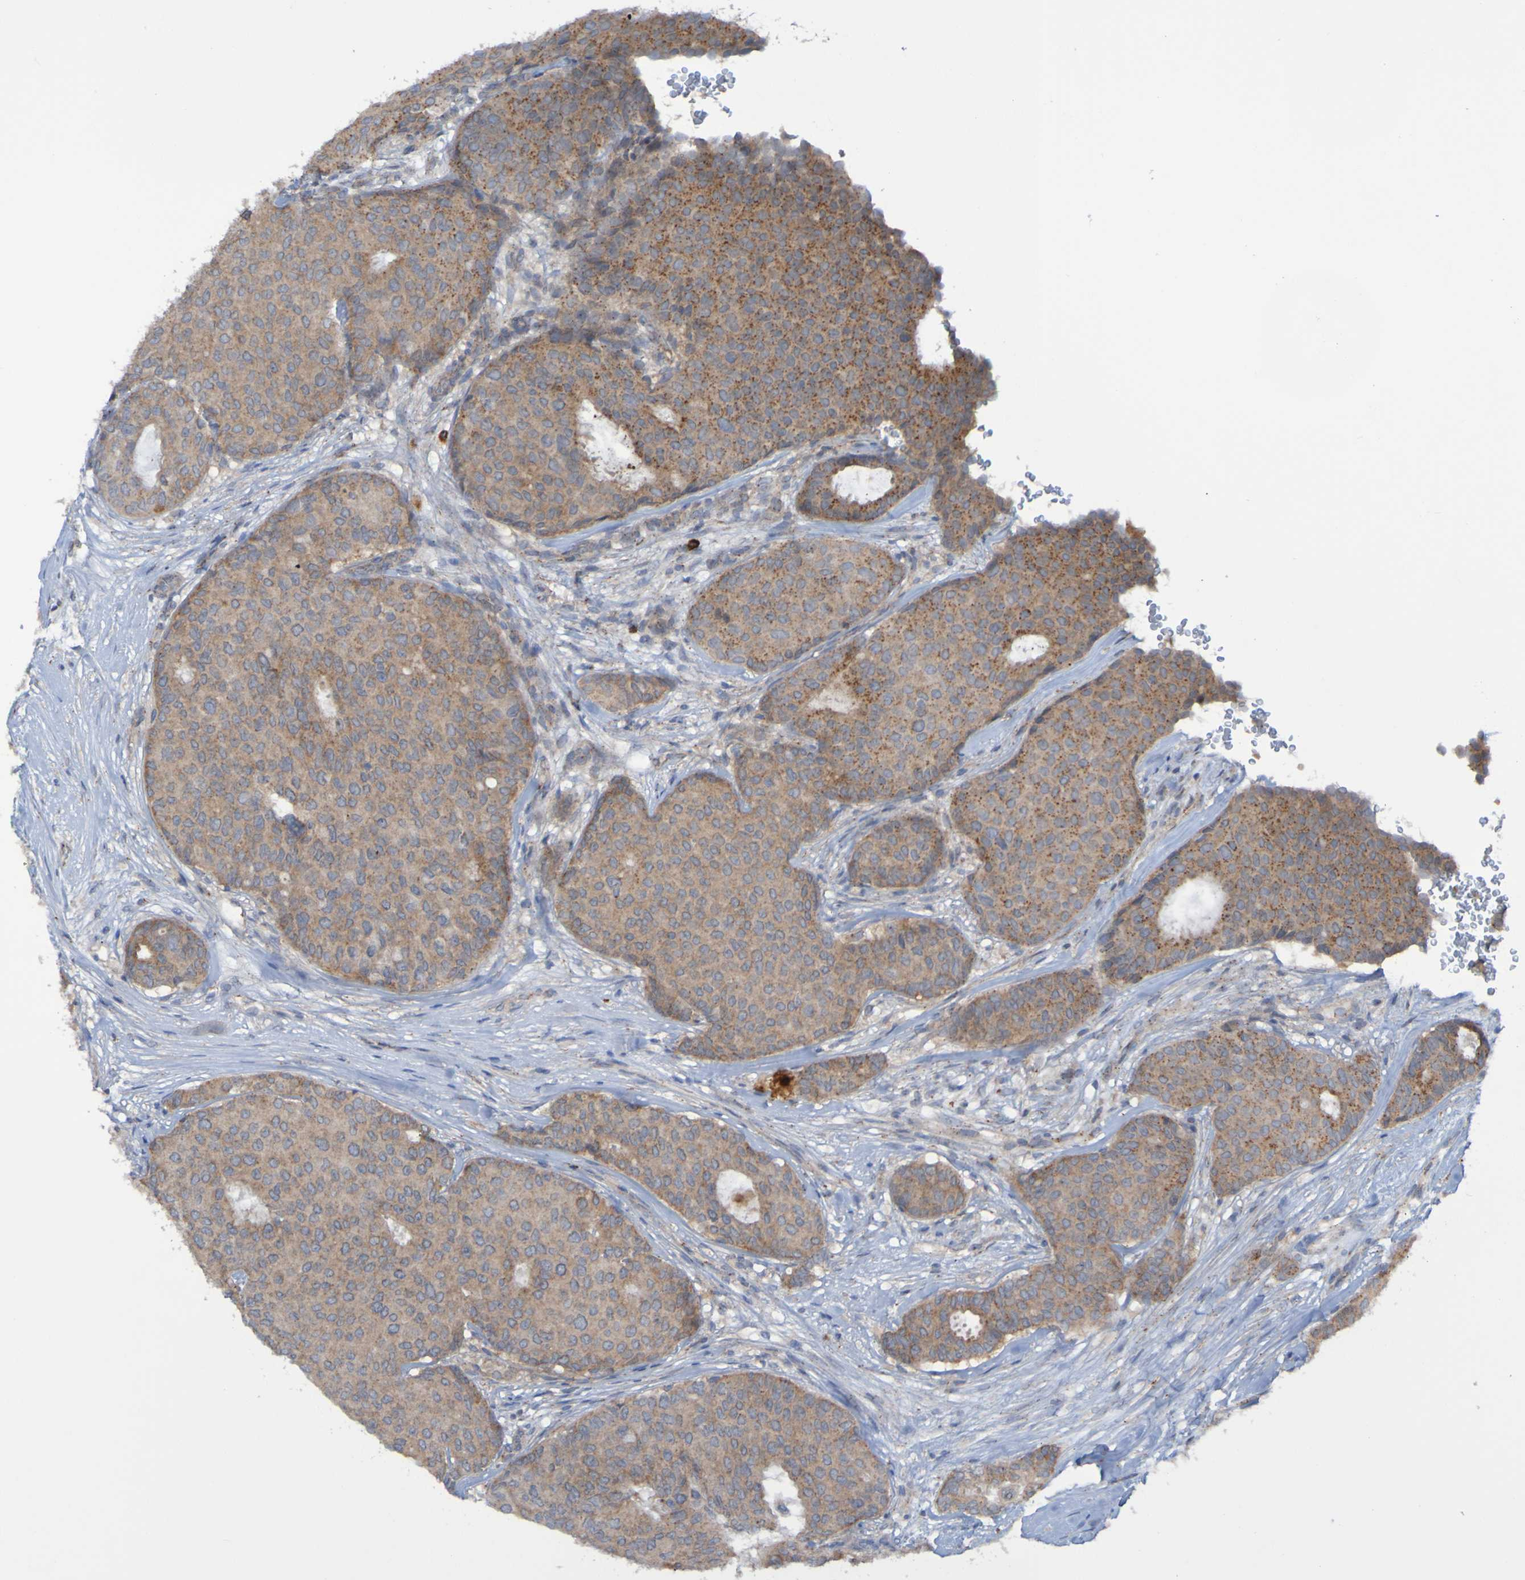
{"staining": {"intensity": "moderate", "quantity": ">75%", "location": "cytoplasmic/membranous"}, "tissue": "breast cancer", "cell_type": "Tumor cells", "image_type": "cancer", "snomed": [{"axis": "morphology", "description": "Duct carcinoma"}, {"axis": "topography", "description": "Breast"}], "caption": "Immunohistochemical staining of human breast cancer (invasive ductal carcinoma) reveals medium levels of moderate cytoplasmic/membranous protein expression in about >75% of tumor cells.", "gene": "ANGPT4", "patient": {"sex": "female", "age": 75}}